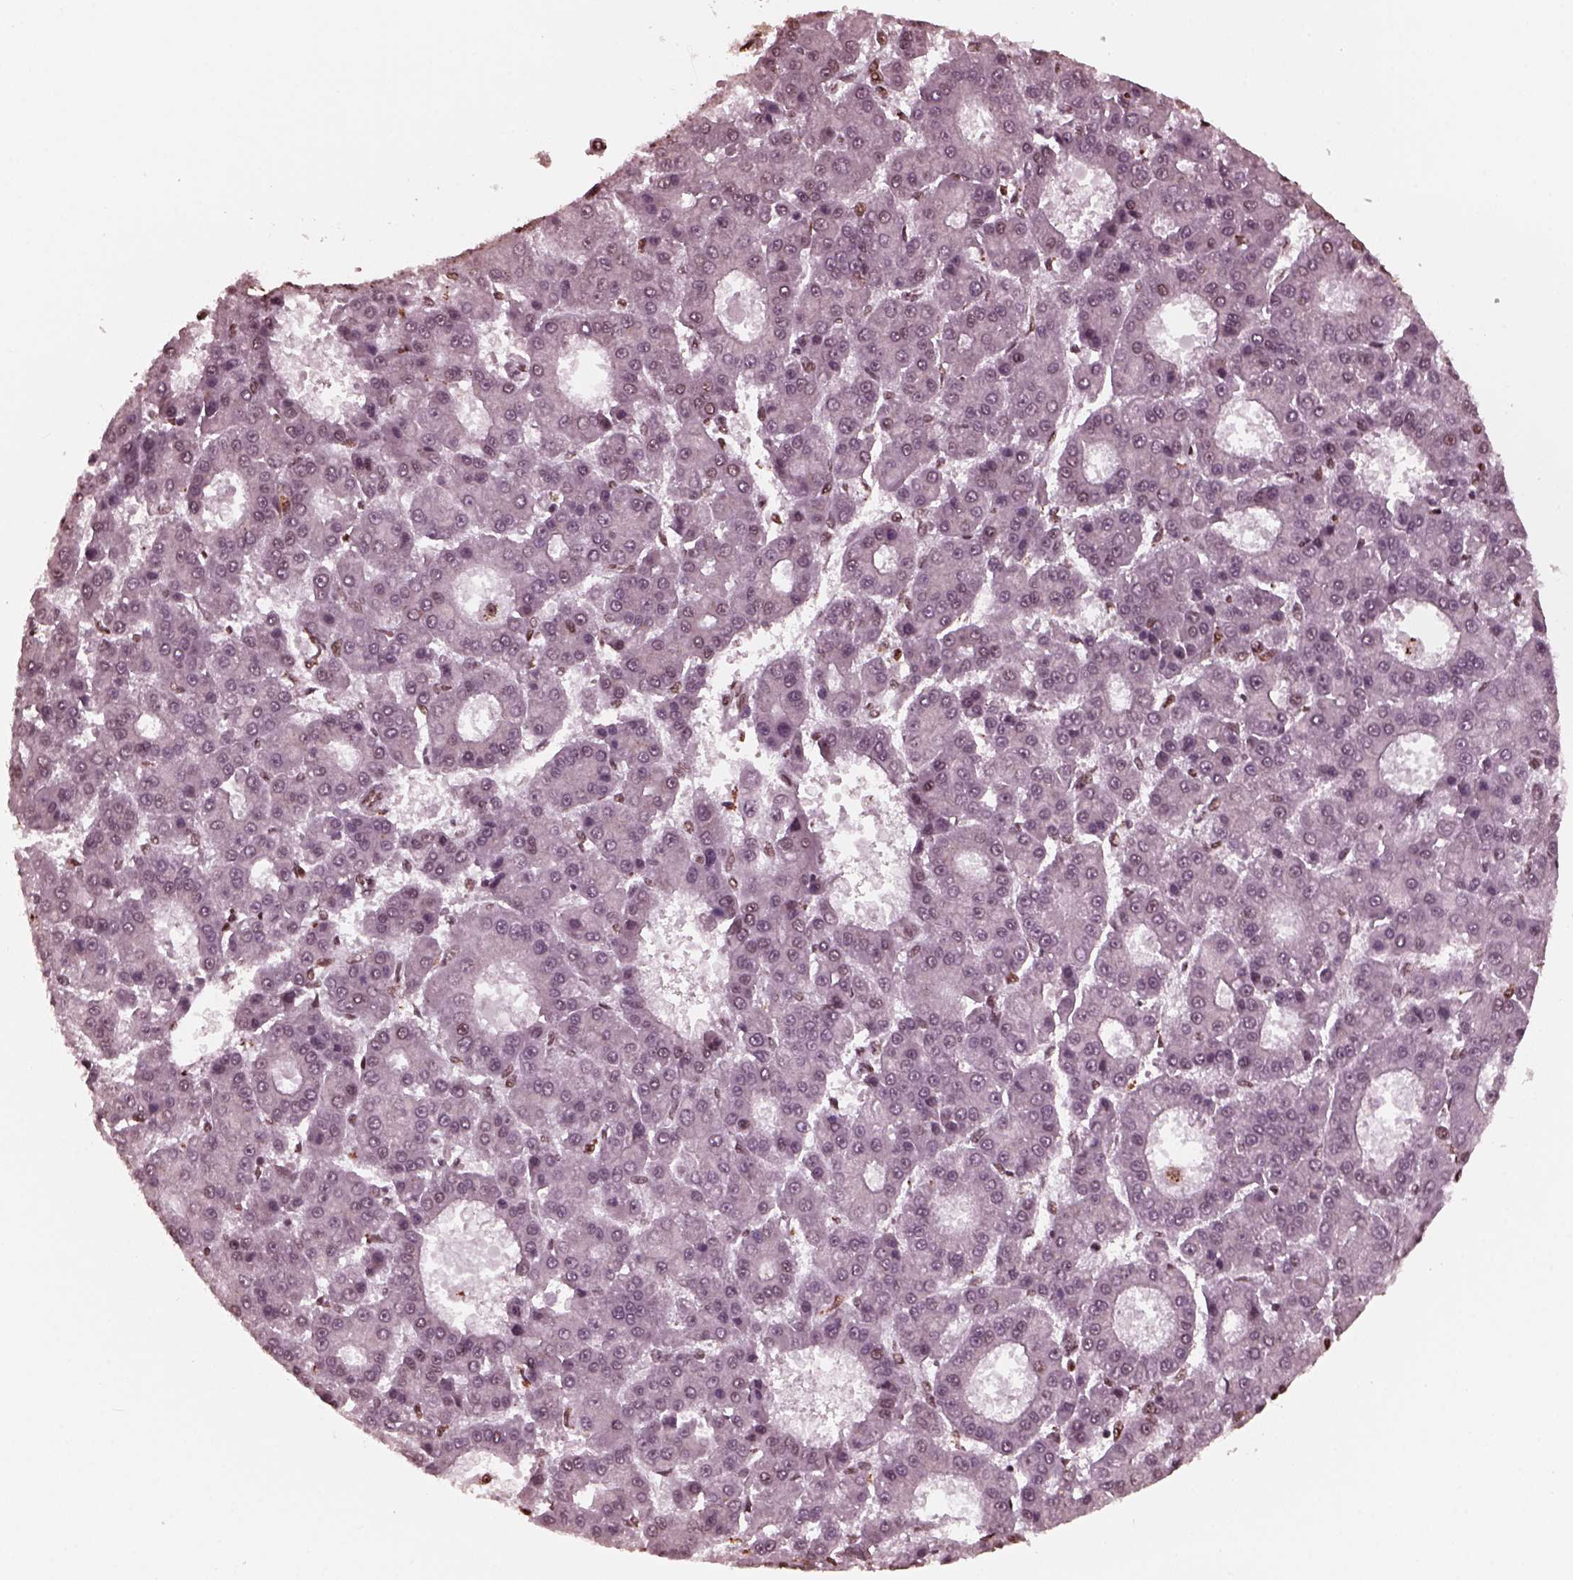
{"staining": {"intensity": "negative", "quantity": "none", "location": "none"}, "tissue": "liver cancer", "cell_type": "Tumor cells", "image_type": "cancer", "snomed": [{"axis": "morphology", "description": "Carcinoma, Hepatocellular, NOS"}, {"axis": "topography", "description": "Liver"}], "caption": "Liver cancer (hepatocellular carcinoma) was stained to show a protein in brown. There is no significant staining in tumor cells.", "gene": "NSD1", "patient": {"sex": "male", "age": 70}}